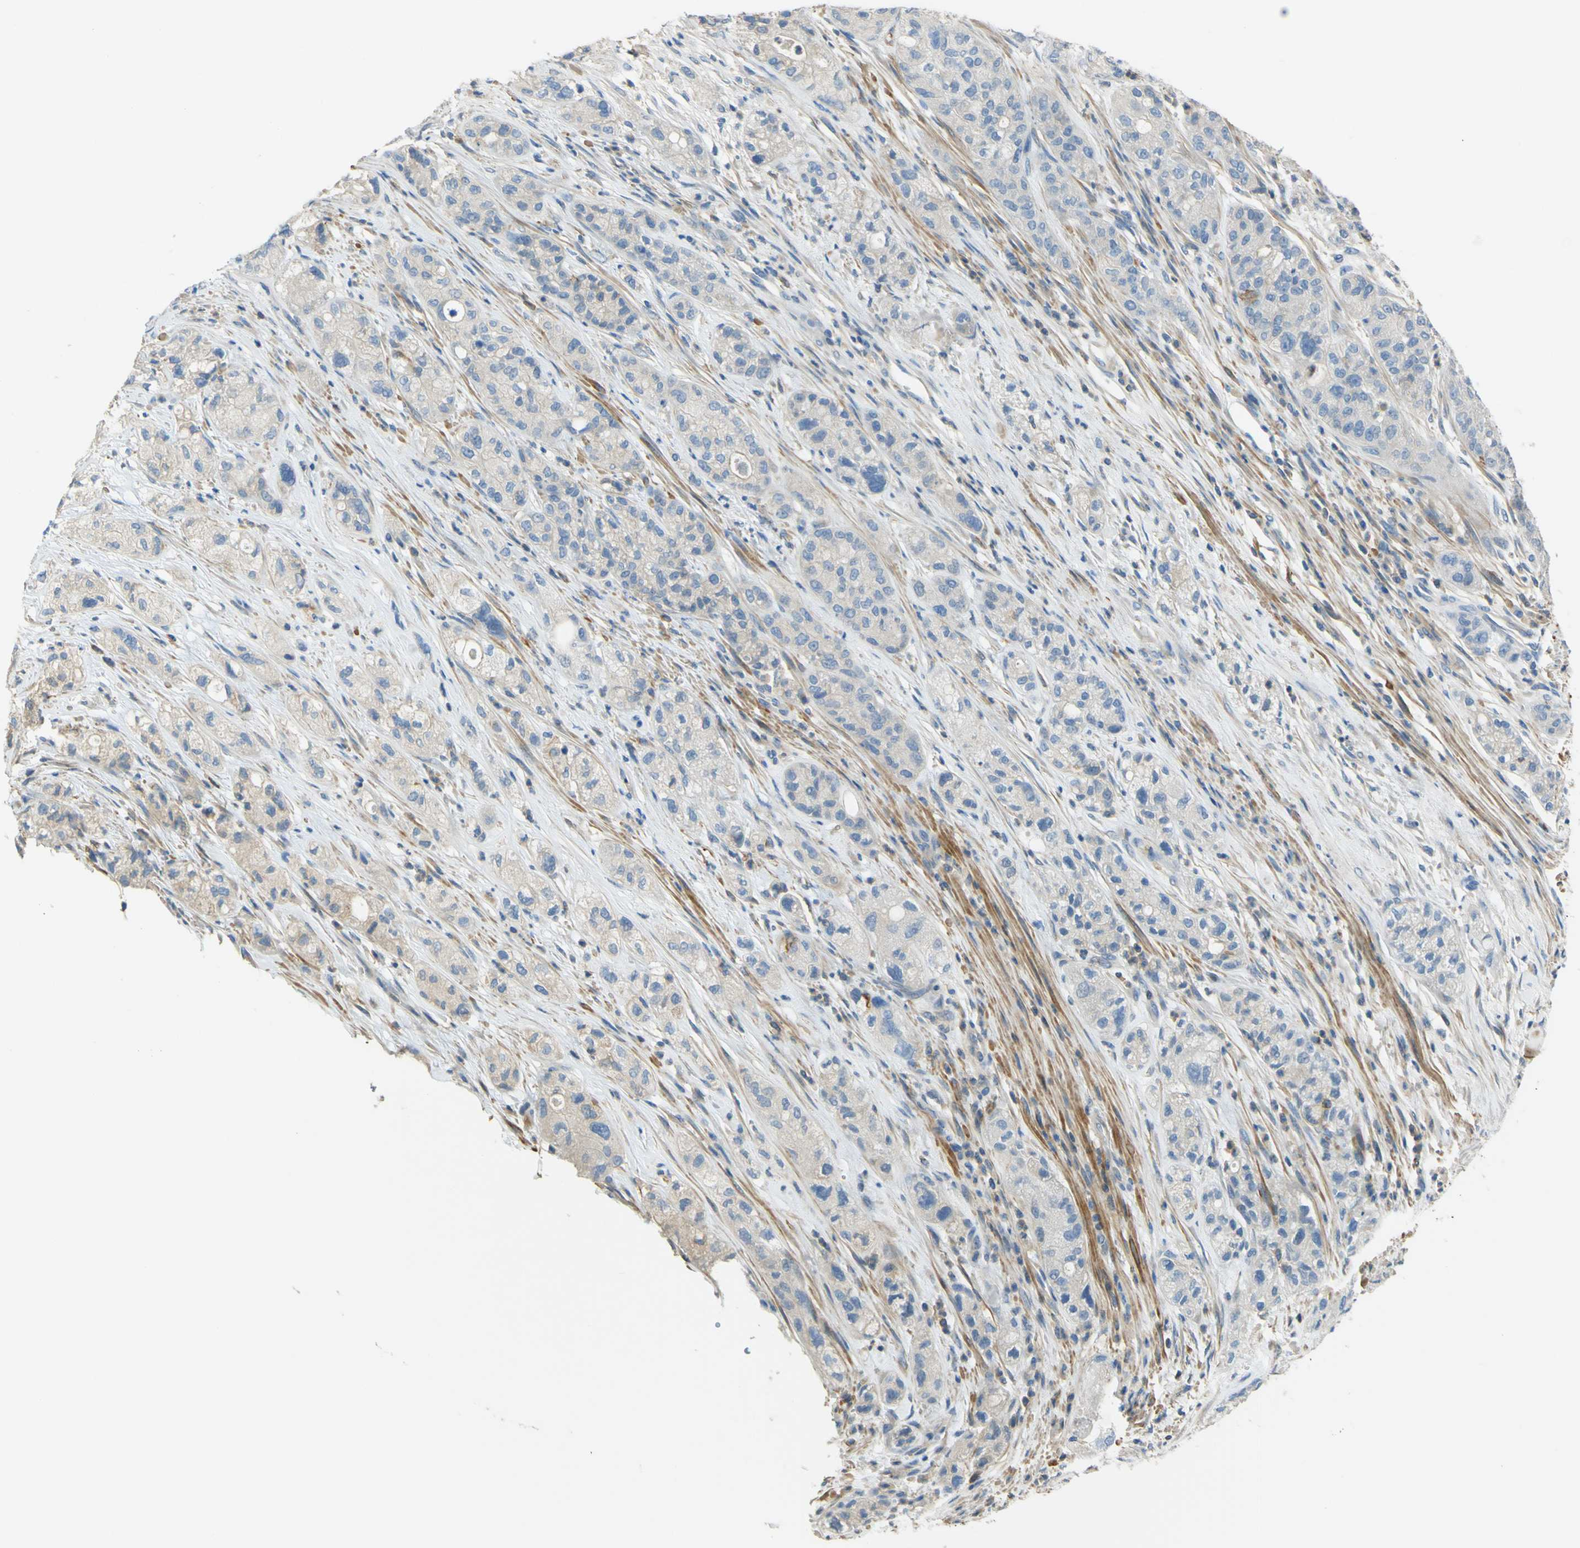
{"staining": {"intensity": "weak", "quantity": "25%-75%", "location": "cytoplasmic/membranous"}, "tissue": "pancreatic cancer", "cell_type": "Tumor cells", "image_type": "cancer", "snomed": [{"axis": "morphology", "description": "Adenocarcinoma, NOS"}, {"axis": "topography", "description": "Pancreas"}], "caption": "Tumor cells demonstrate weak cytoplasmic/membranous positivity in about 25%-75% of cells in adenocarcinoma (pancreatic). (Brightfield microscopy of DAB IHC at high magnification).", "gene": "OGN", "patient": {"sex": "female", "age": 78}}